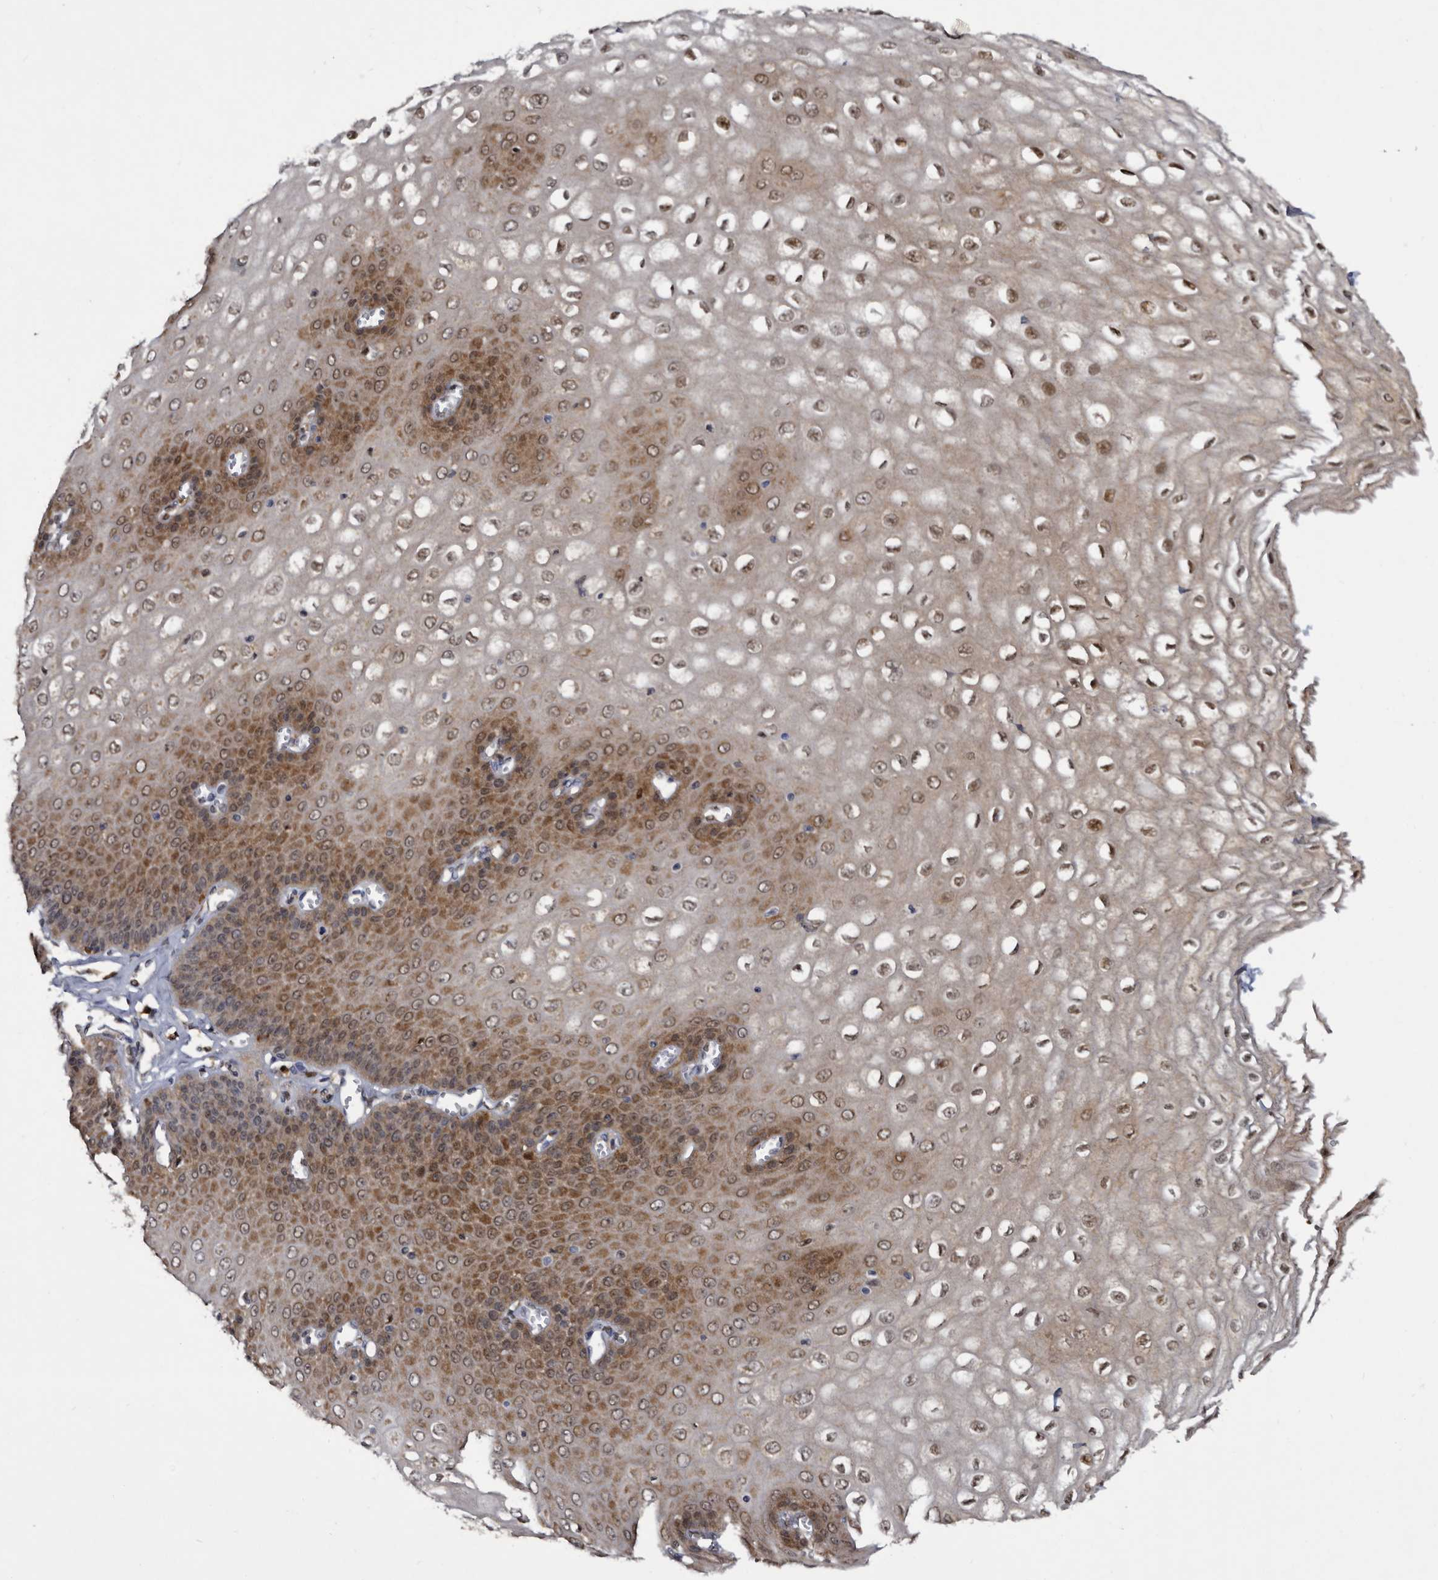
{"staining": {"intensity": "strong", "quantity": ">75%", "location": "cytoplasmic/membranous,nuclear"}, "tissue": "esophagus", "cell_type": "Squamous epithelial cells", "image_type": "normal", "snomed": [{"axis": "morphology", "description": "Normal tissue, NOS"}, {"axis": "topography", "description": "Esophagus"}], "caption": "Protein expression analysis of unremarkable human esophagus reveals strong cytoplasmic/membranous,nuclear positivity in about >75% of squamous epithelial cells. The staining was performed using DAB to visualize the protein expression in brown, while the nuclei were stained in blue with hematoxylin (Magnification: 20x).", "gene": "SERPINB8", "patient": {"sex": "male", "age": 60}}